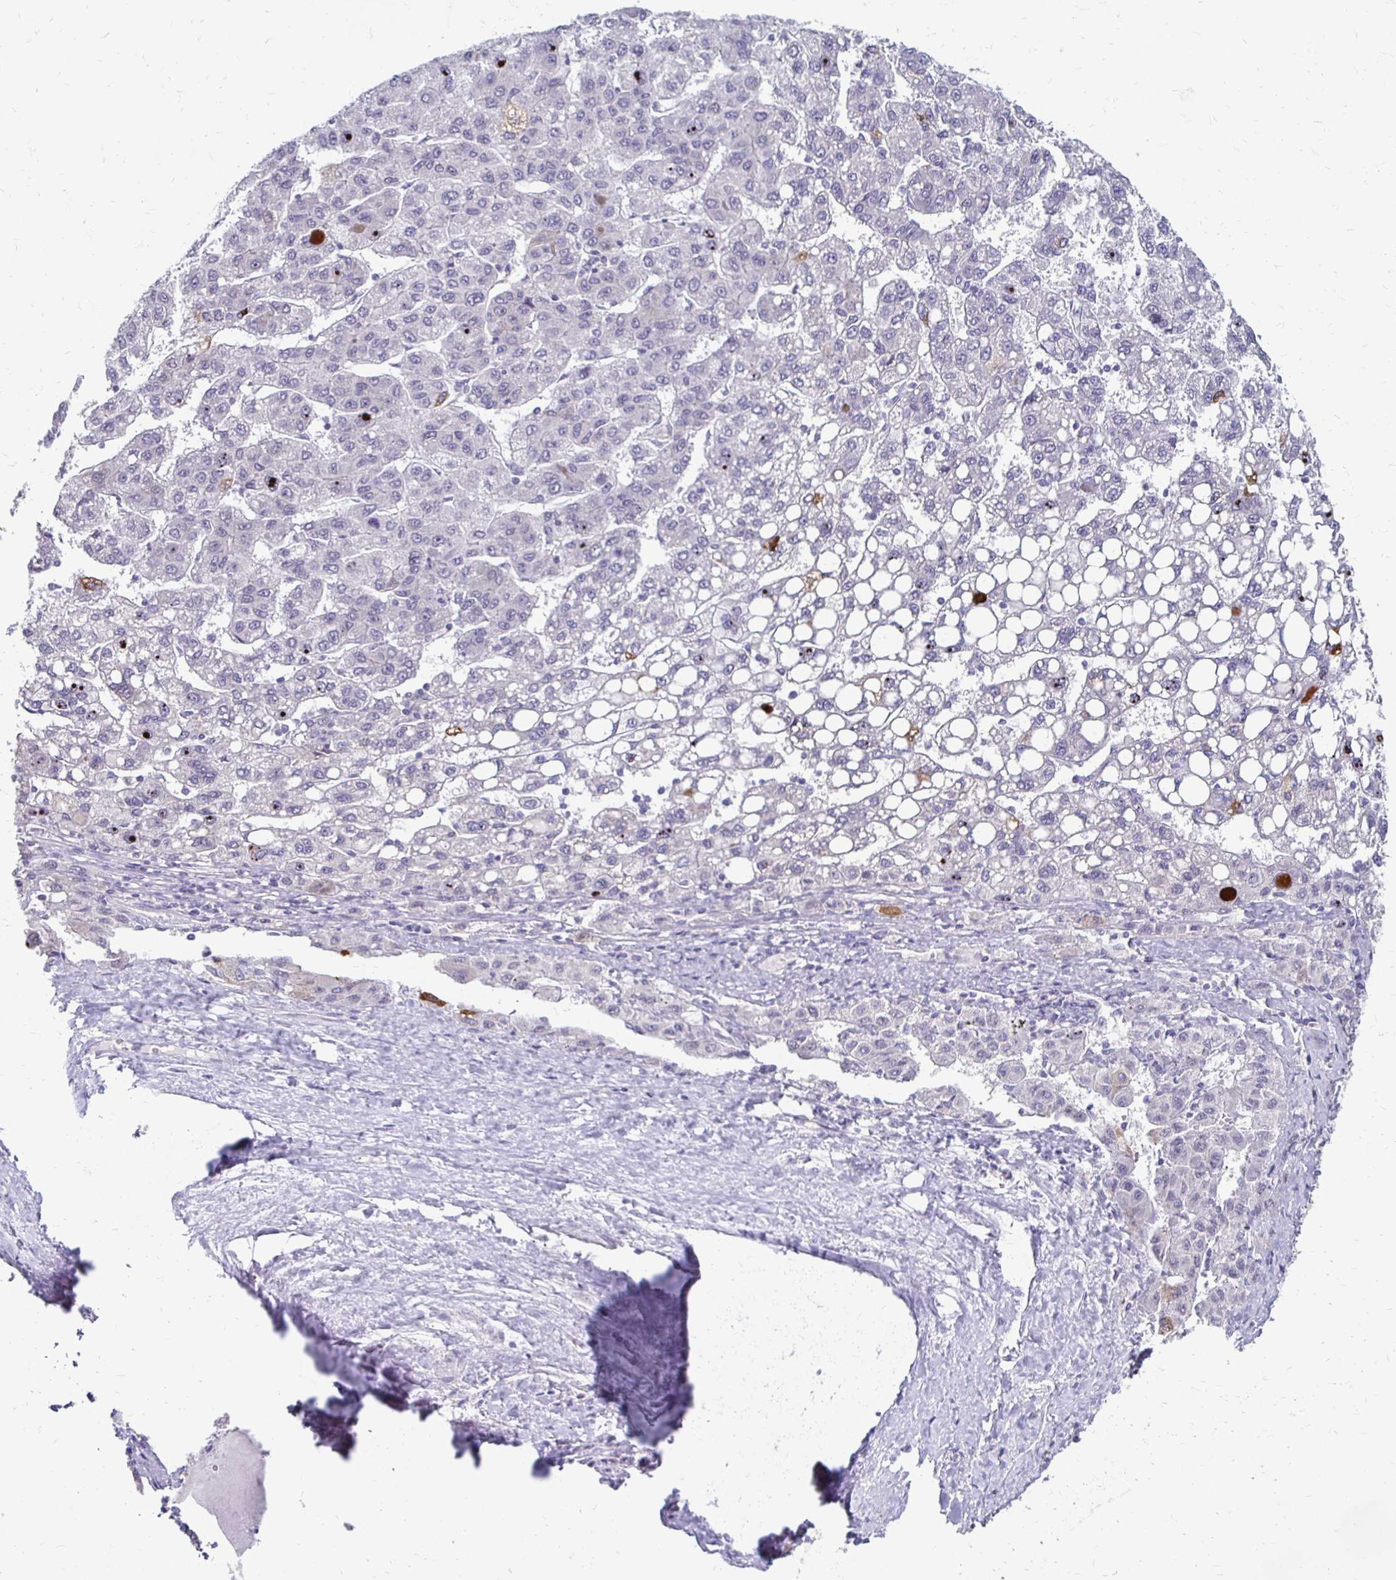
{"staining": {"intensity": "negative", "quantity": "none", "location": "none"}, "tissue": "liver cancer", "cell_type": "Tumor cells", "image_type": "cancer", "snomed": [{"axis": "morphology", "description": "Carcinoma, Hepatocellular, NOS"}, {"axis": "topography", "description": "Liver"}], "caption": "IHC image of hepatocellular carcinoma (liver) stained for a protein (brown), which demonstrates no positivity in tumor cells.", "gene": "PADI2", "patient": {"sex": "female", "age": 82}}